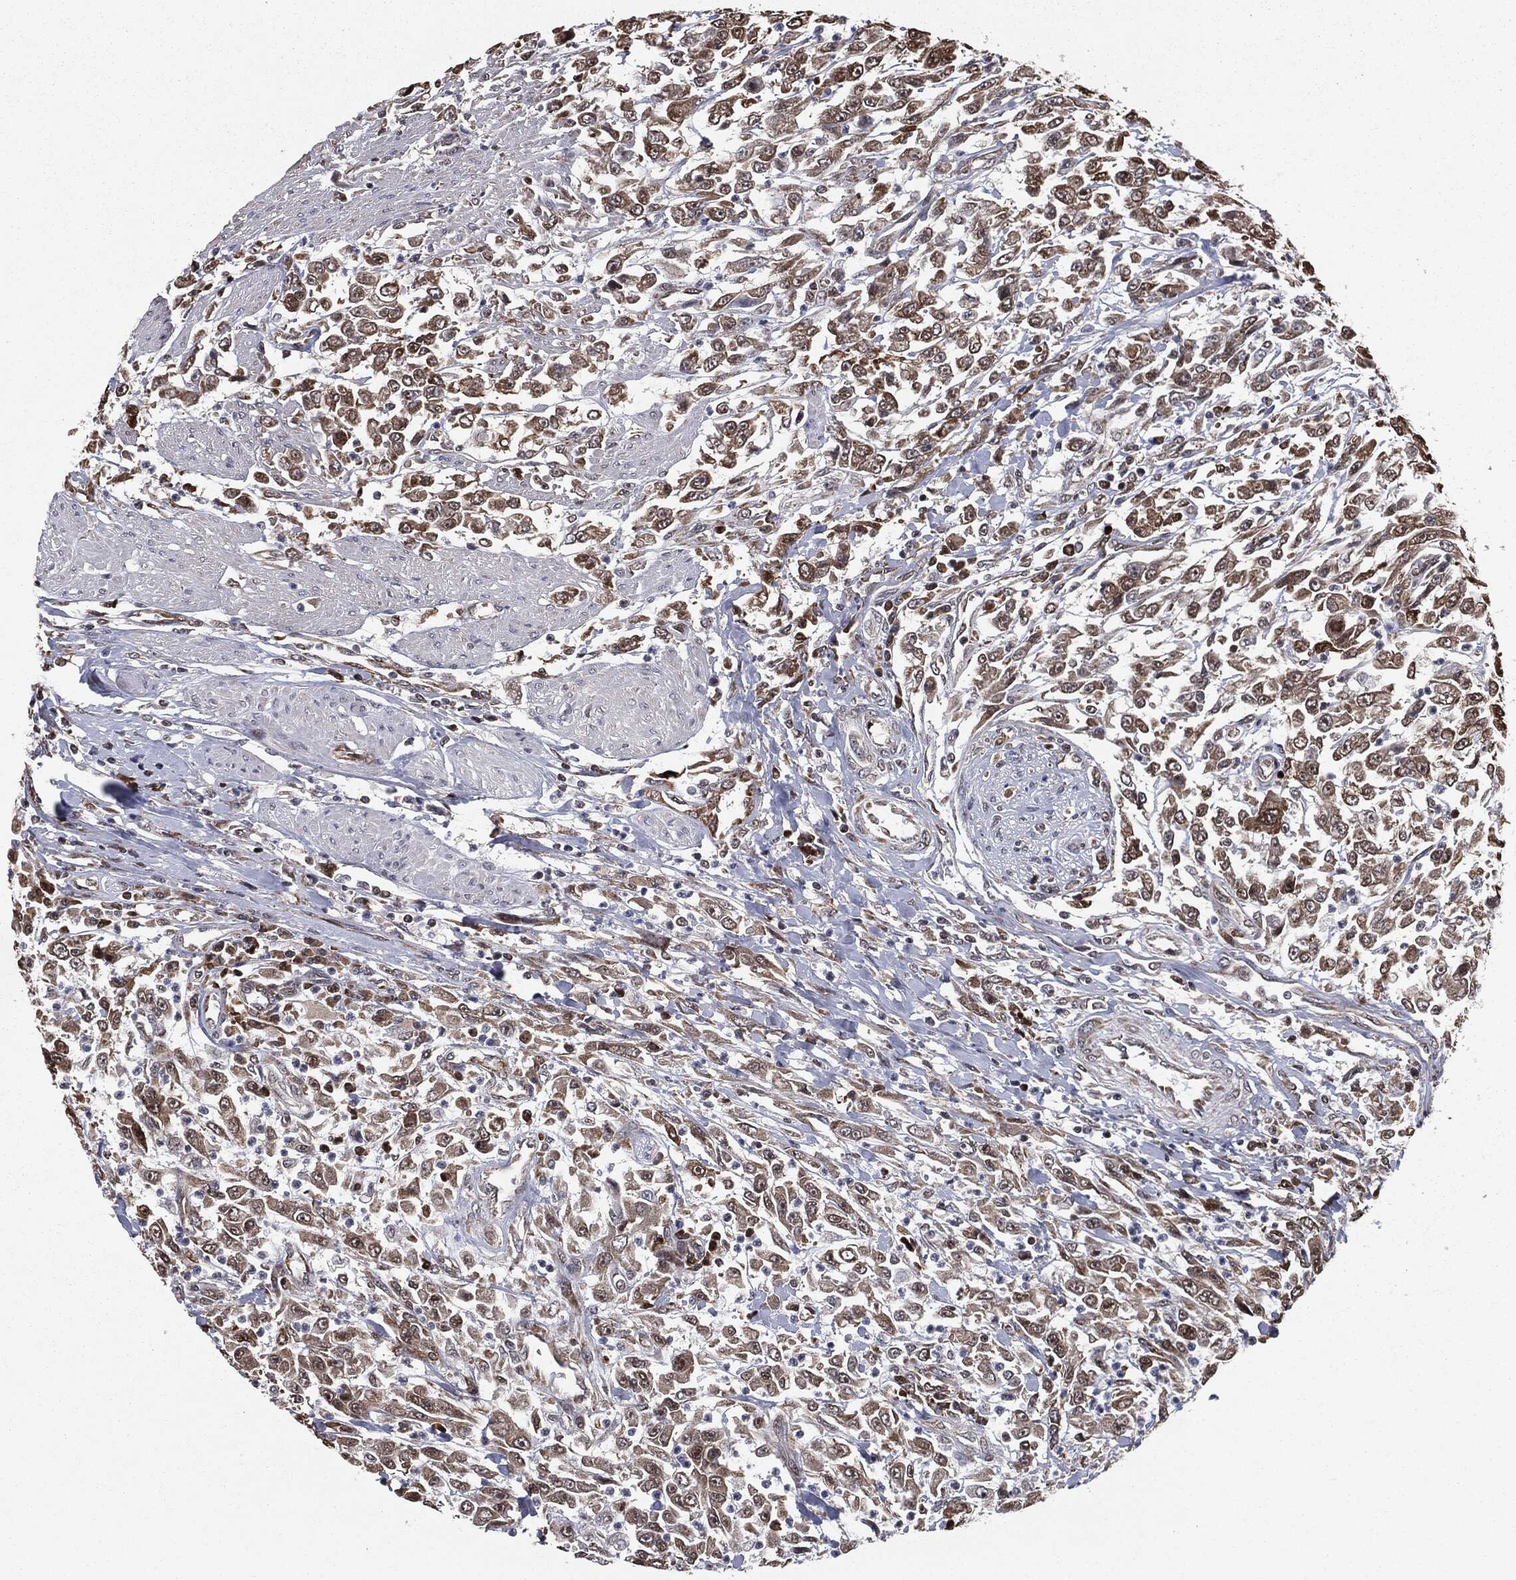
{"staining": {"intensity": "strong", "quantity": ">75%", "location": "cytoplasmic/membranous"}, "tissue": "urothelial cancer", "cell_type": "Tumor cells", "image_type": "cancer", "snomed": [{"axis": "morphology", "description": "Urothelial carcinoma, High grade"}, {"axis": "topography", "description": "Urinary bladder"}], "caption": "A micrograph of human urothelial carcinoma (high-grade) stained for a protein exhibits strong cytoplasmic/membranous brown staining in tumor cells. (brown staining indicates protein expression, while blue staining denotes nuclei).", "gene": "CHCHD2", "patient": {"sex": "male", "age": 46}}